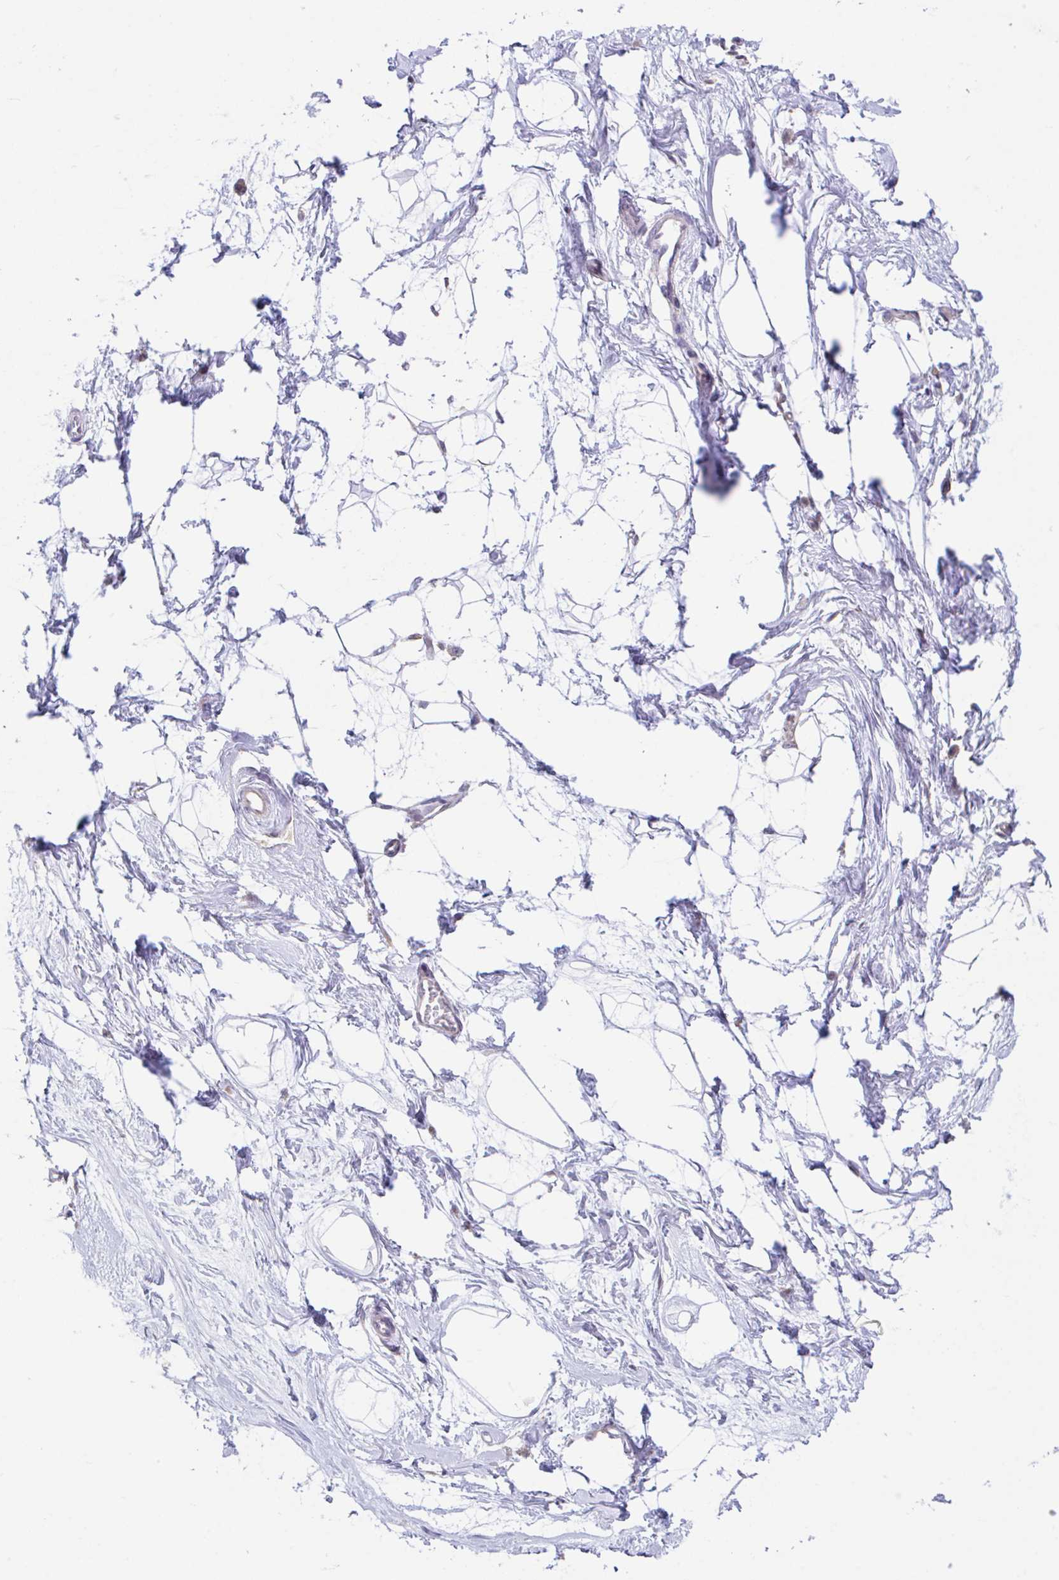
{"staining": {"intensity": "negative", "quantity": "none", "location": "none"}, "tissue": "breast", "cell_type": "Adipocytes", "image_type": "normal", "snomed": [{"axis": "morphology", "description": "Normal tissue, NOS"}, {"axis": "topography", "description": "Breast"}], "caption": "Immunohistochemistry (IHC) image of unremarkable breast stained for a protein (brown), which reveals no expression in adipocytes.", "gene": "RALBP1", "patient": {"sex": "female", "age": 45}}